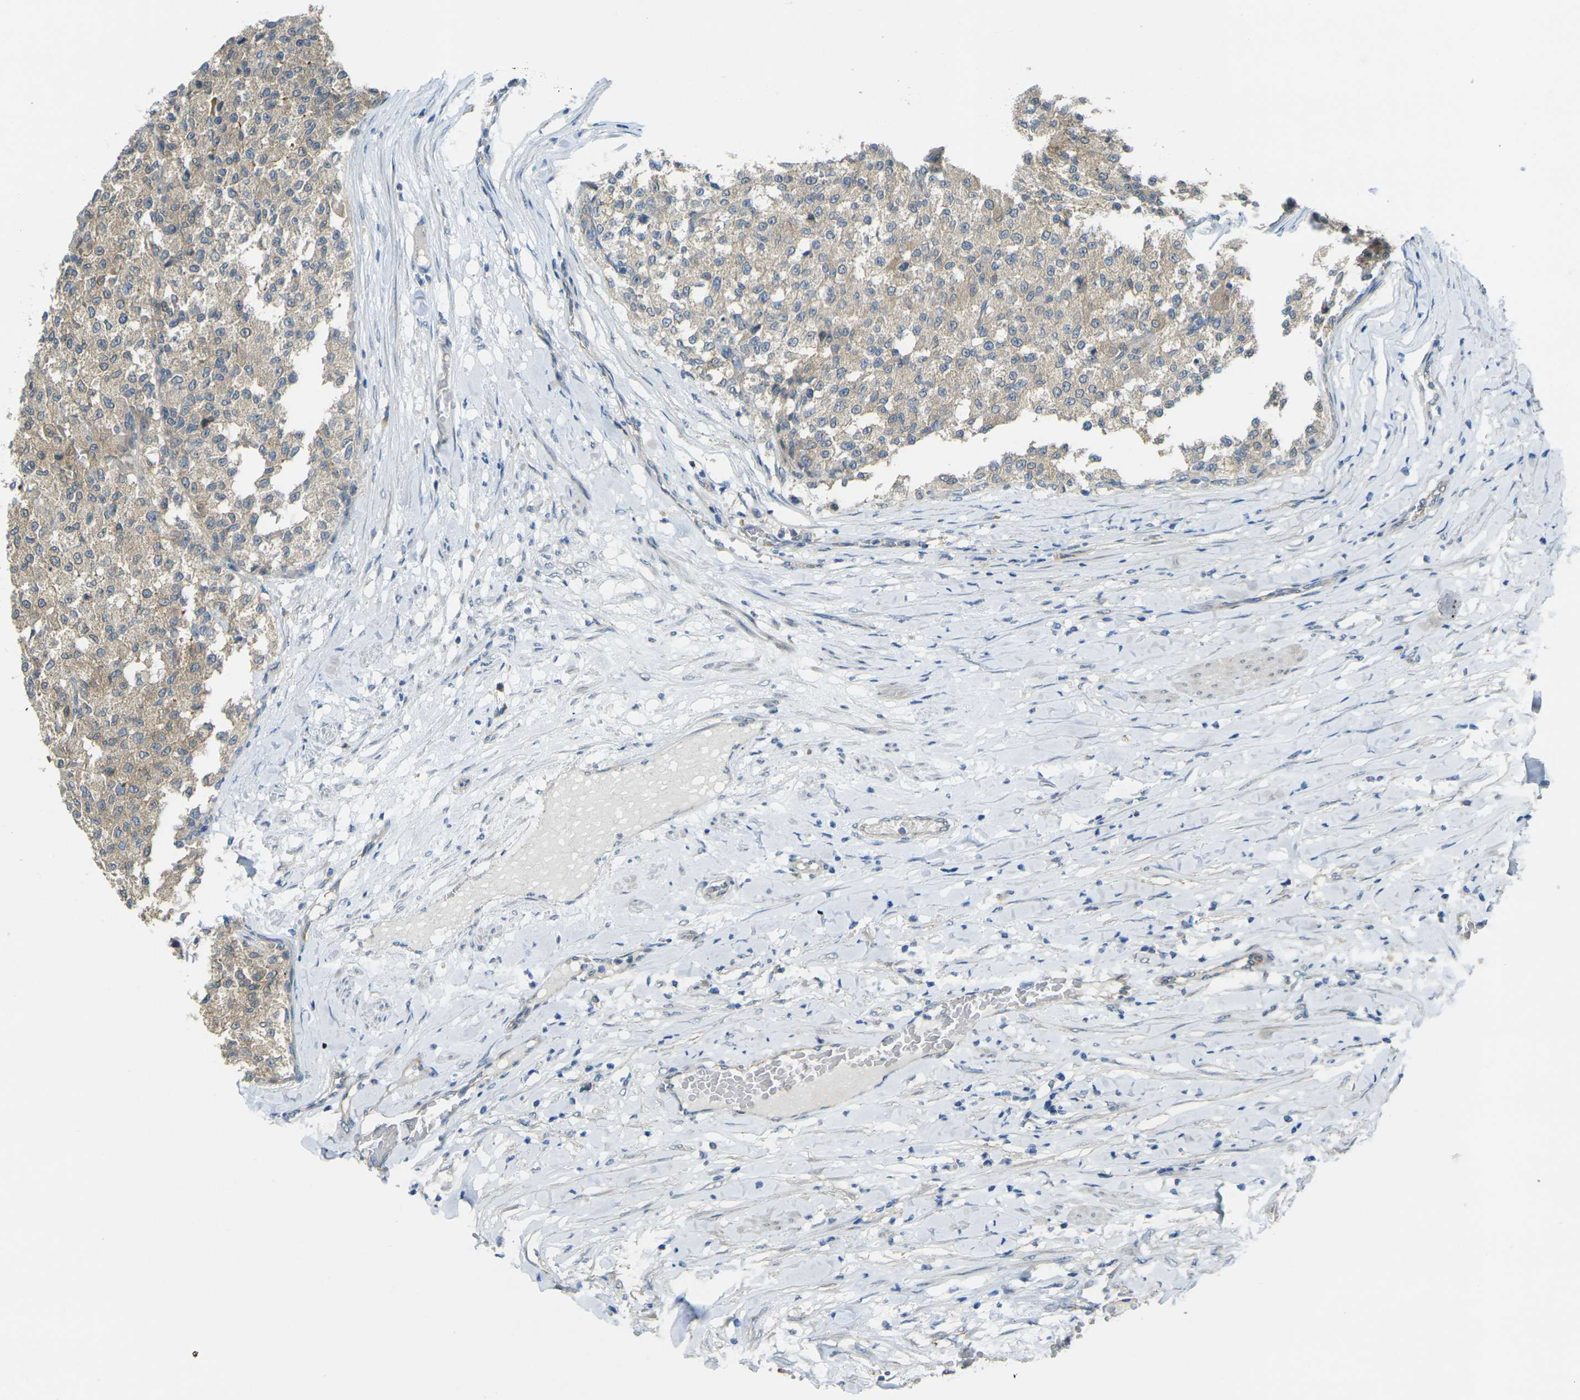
{"staining": {"intensity": "weak", "quantity": ">75%", "location": "cytoplasmic/membranous"}, "tissue": "testis cancer", "cell_type": "Tumor cells", "image_type": "cancer", "snomed": [{"axis": "morphology", "description": "Seminoma, NOS"}, {"axis": "topography", "description": "Testis"}], "caption": "Seminoma (testis) stained with immunohistochemistry reveals weak cytoplasmic/membranous staining in approximately >75% of tumor cells.", "gene": "RHBDD1", "patient": {"sex": "male", "age": 59}}